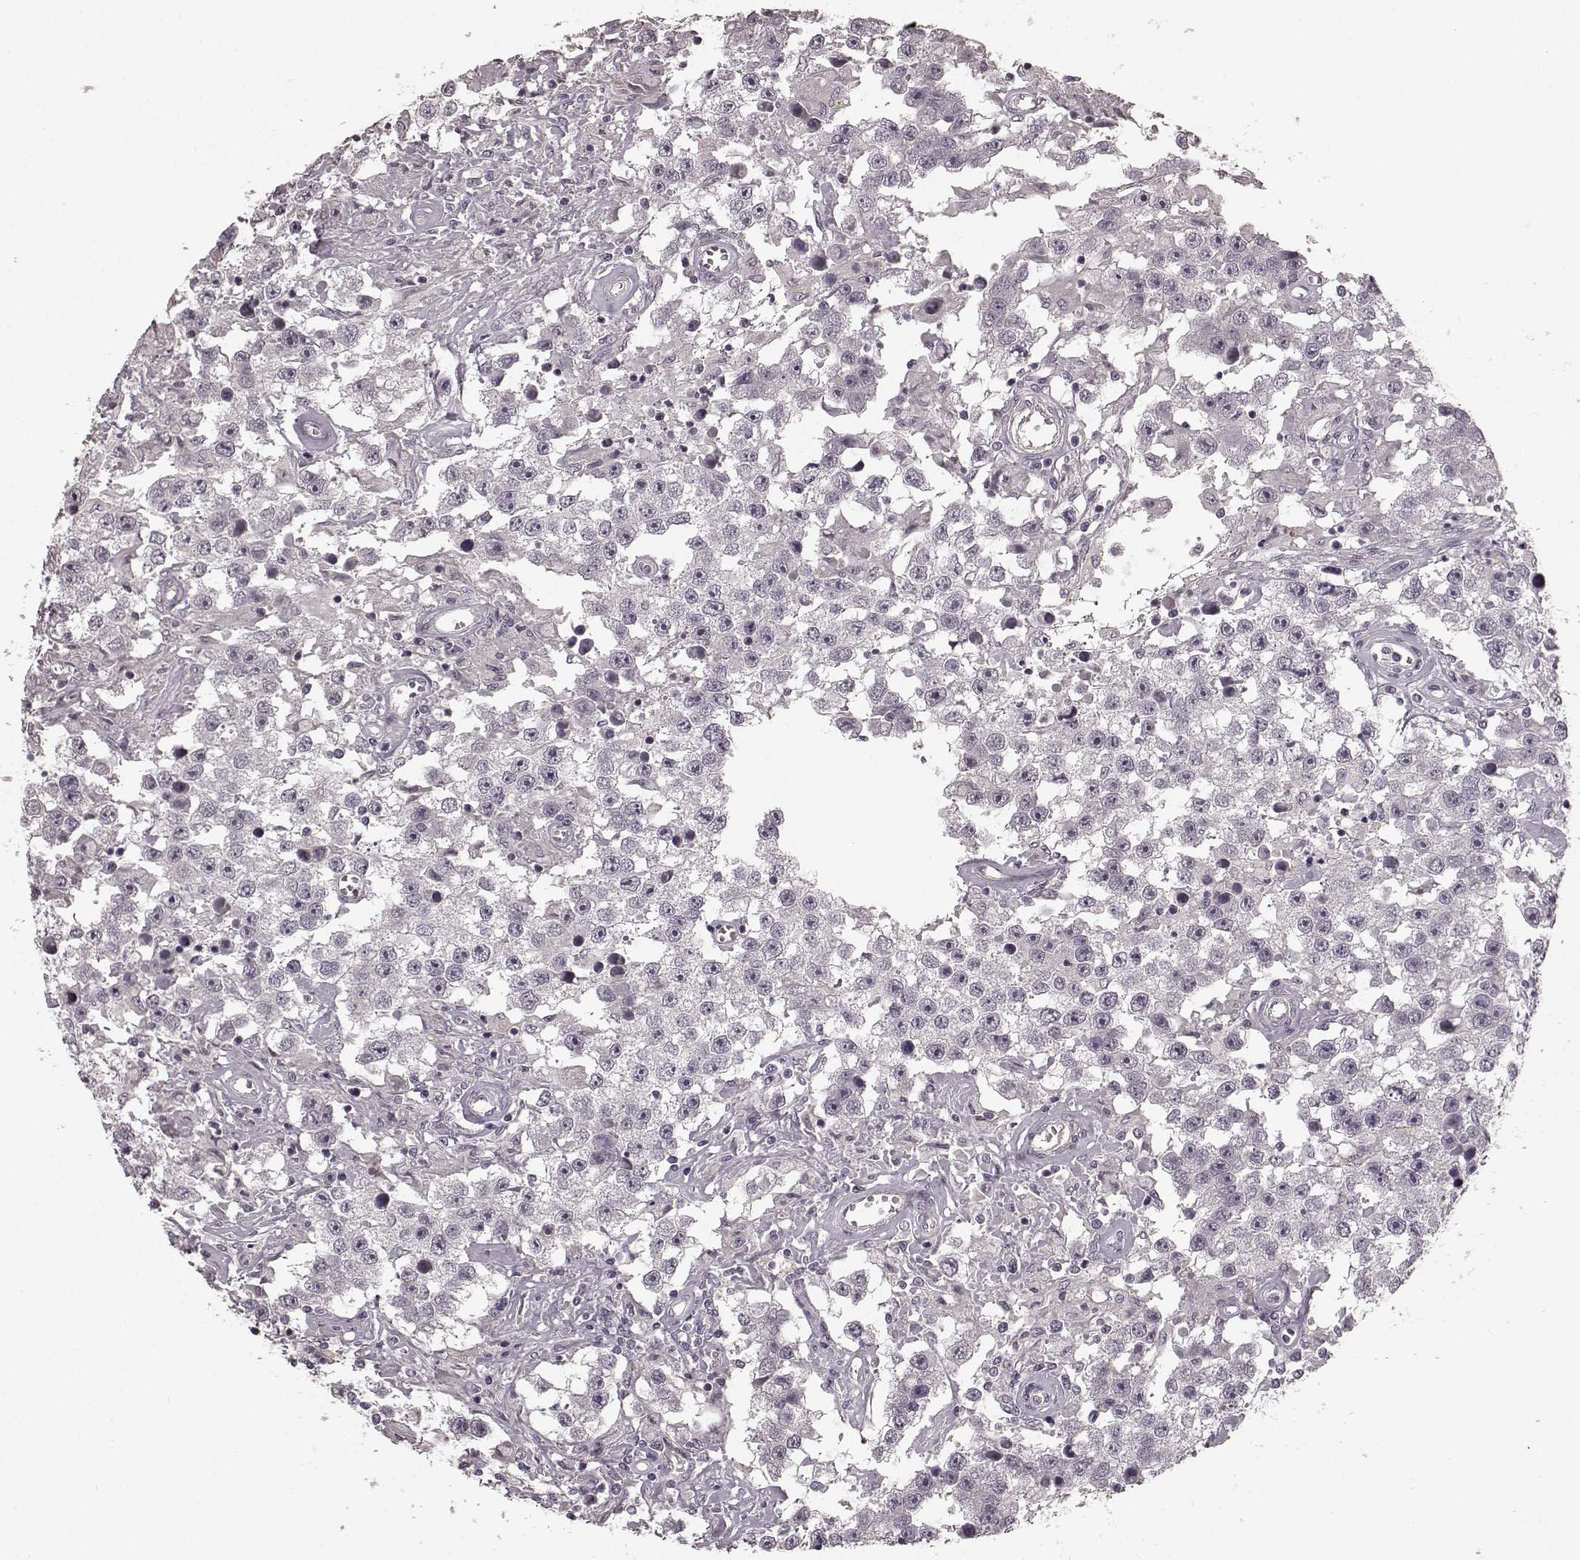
{"staining": {"intensity": "negative", "quantity": "none", "location": "none"}, "tissue": "testis cancer", "cell_type": "Tumor cells", "image_type": "cancer", "snomed": [{"axis": "morphology", "description": "Seminoma, NOS"}, {"axis": "topography", "description": "Testis"}], "caption": "A histopathology image of testis cancer (seminoma) stained for a protein displays no brown staining in tumor cells.", "gene": "PRKCE", "patient": {"sex": "male", "age": 43}}